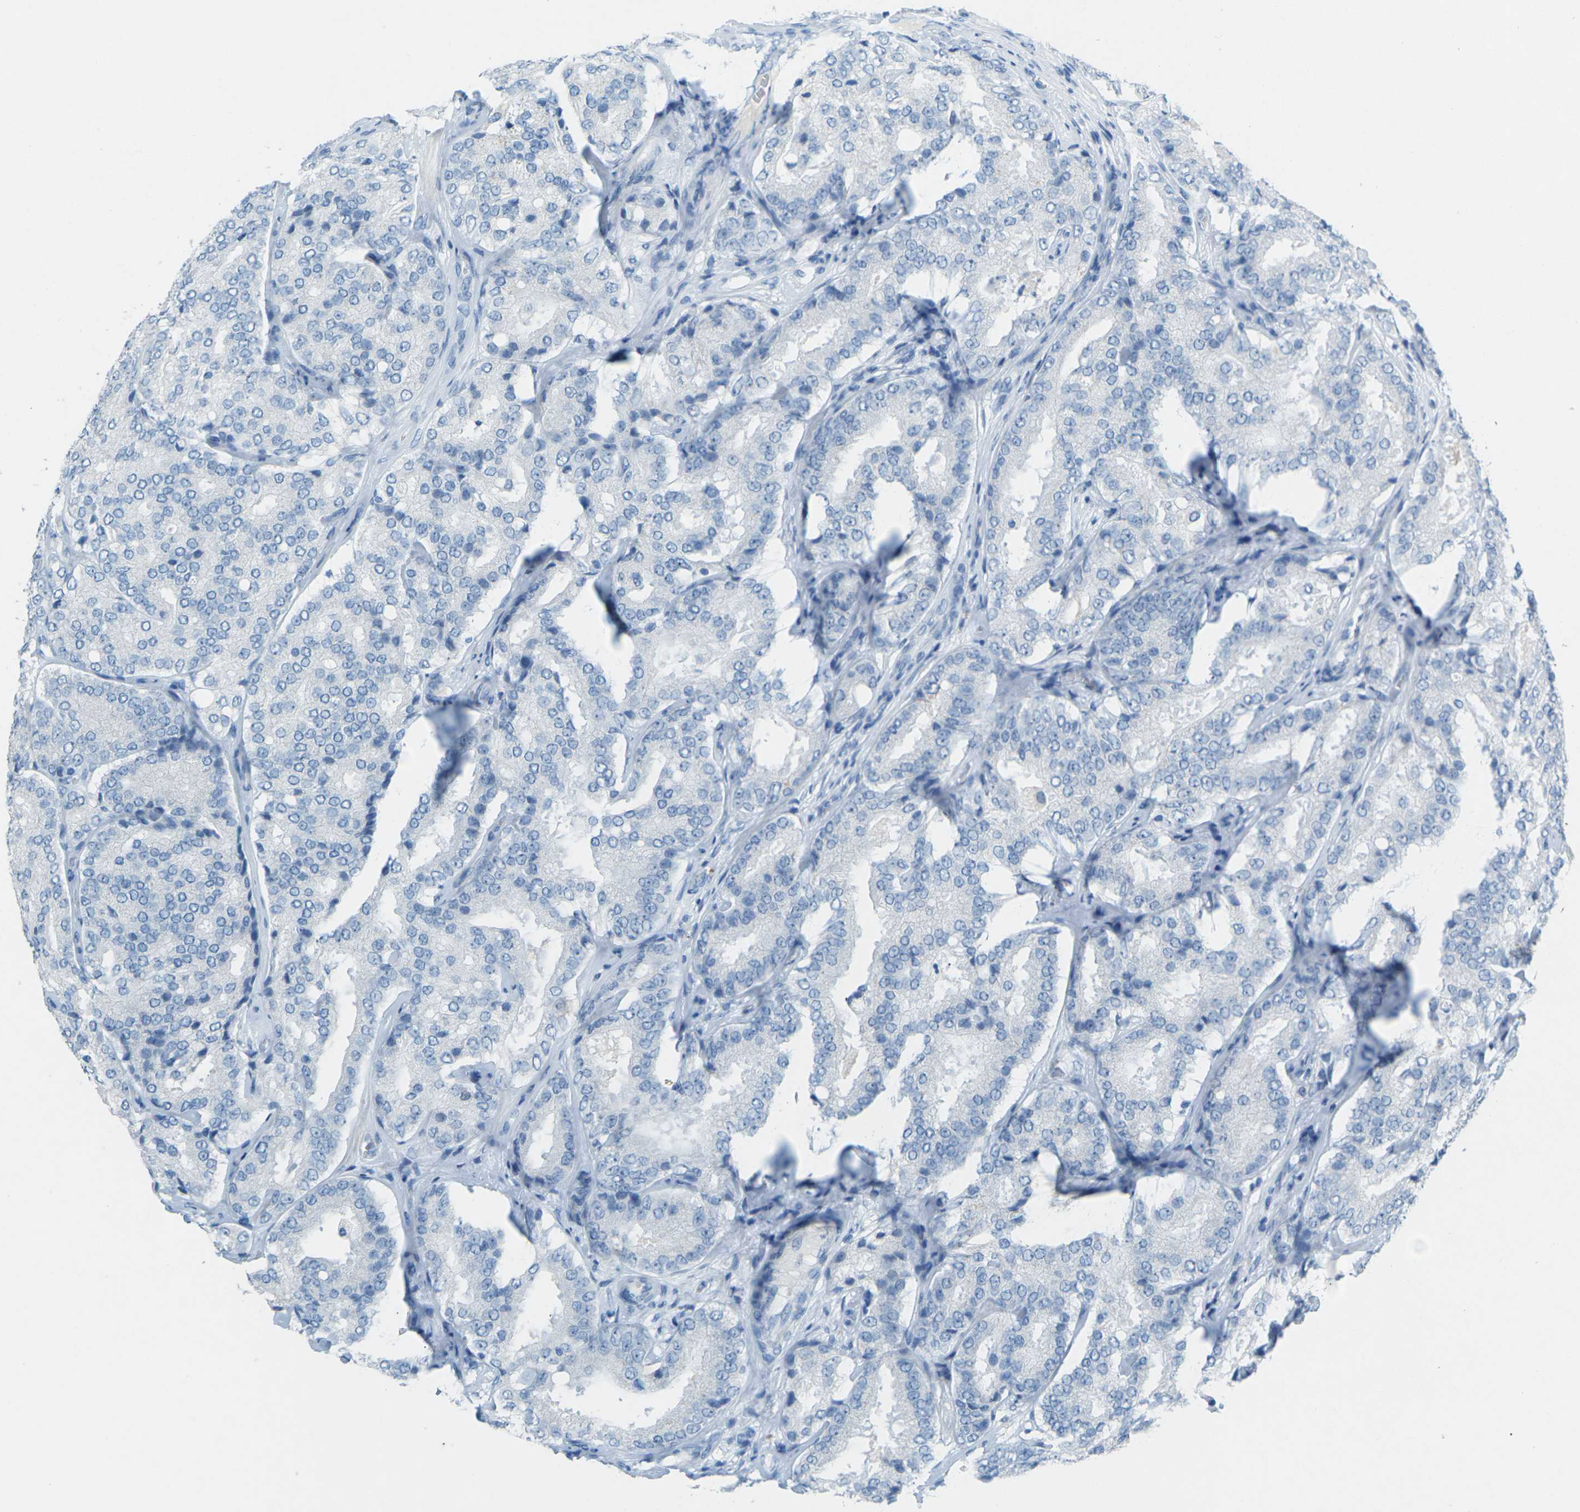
{"staining": {"intensity": "negative", "quantity": "none", "location": "none"}, "tissue": "prostate cancer", "cell_type": "Tumor cells", "image_type": "cancer", "snomed": [{"axis": "morphology", "description": "Adenocarcinoma, High grade"}, {"axis": "topography", "description": "Prostate"}], "caption": "Tumor cells show no significant staining in prostate cancer.", "gene": "CDH16", "patient": {"sex": "male", "age": 65}}